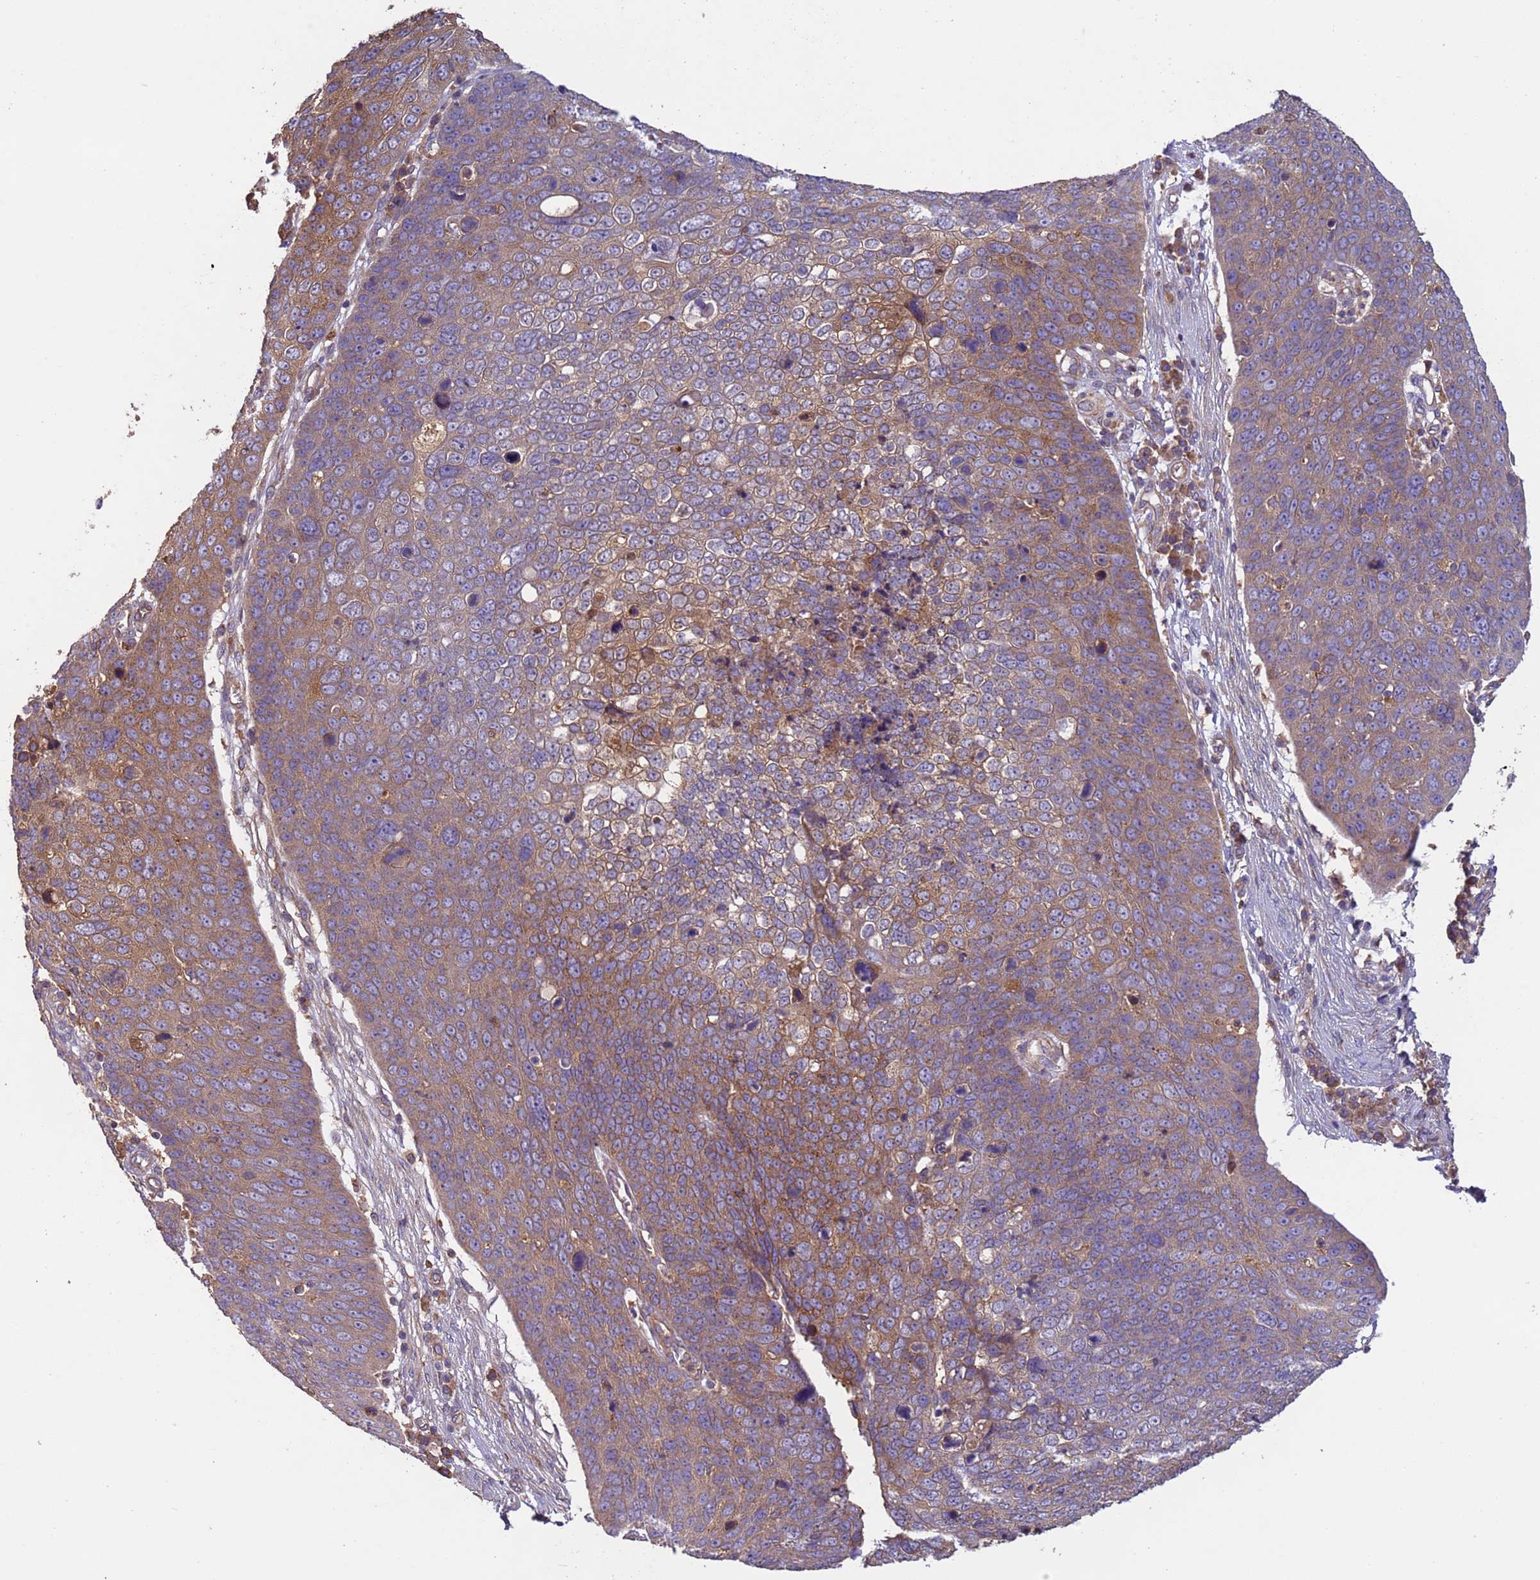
{"staining": {"intensity": "weak", "quantity": ">75%", "location": "cytoplasmic/membranous"}, "tissue": "skin cancer", "cell_type": "Tumor cells", "image_type": "cancer", "snomed": [{"axis": "morphology", "description": "Squamous cell carcinoma, NOS"}, {"axis": "topography", "description": "Skin"}], "caption": "Skin cancer (squamous cell carcinoma) stained with a protein marker demonstrates weak staining in tumor cells.", "gene": "RAB10", "patient": {"sex": "male", "age": 71}}